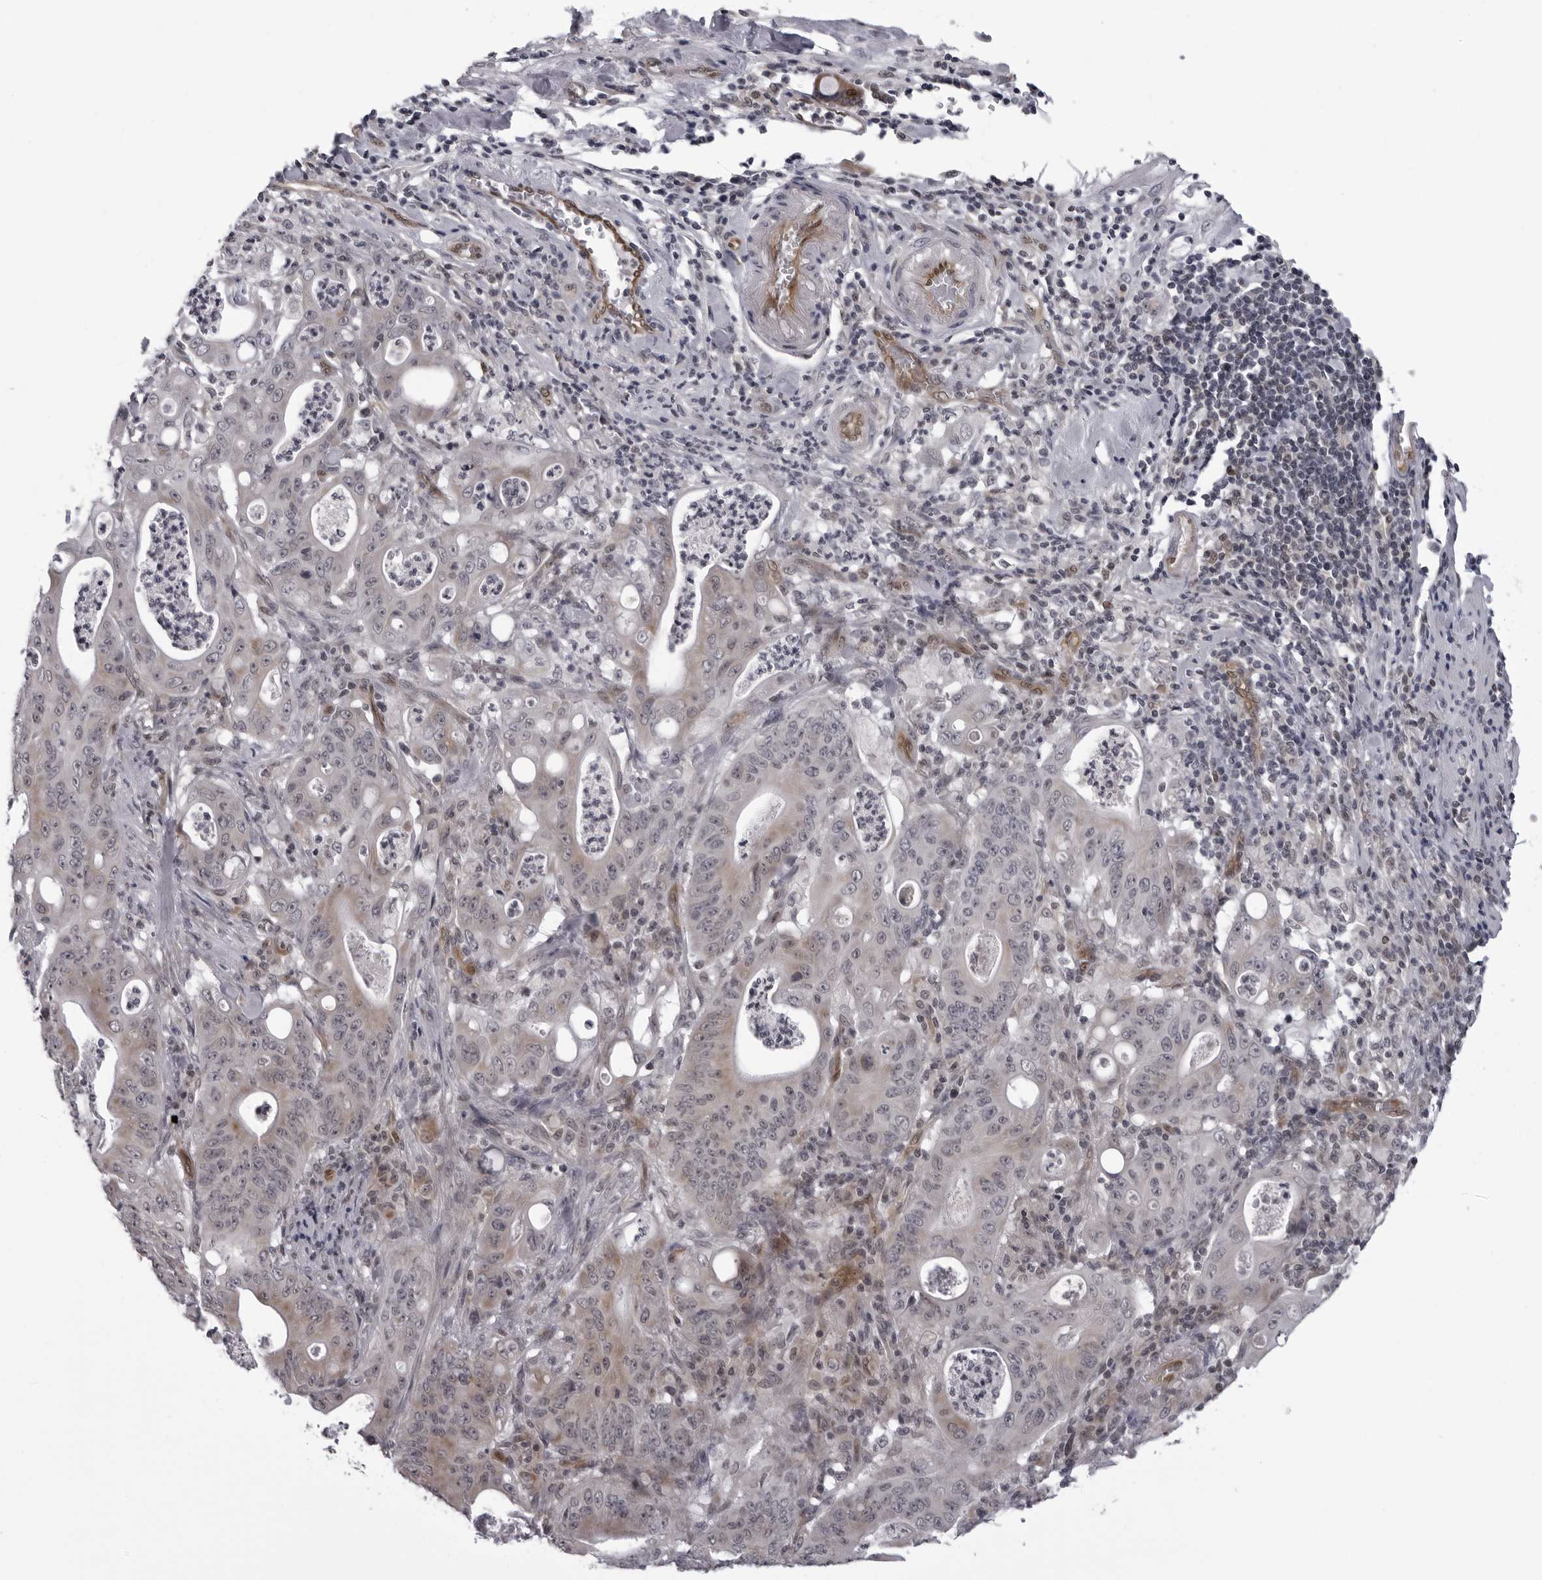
{"staining": {"intensity": "weak", "quantity": "<25%", "location": "cytoplasmic/membranous"}, "tissue": "pancreatic cancer", "cell_type": "Tumor cells", "image_type": "cancer", "snomed": [{"axis": "morphology", "description": "Normal tissue, NOS"}, {"axis": "topography", "description": "Lymph node"}], "caption": "An immunohistochemistry (IHC) micrograph of pancreatic cancer is shown. There is no staining in tumor cells of pancreatic cancer.", "gene": "MAPK12", "patient": {"sex": "male", "age": 62}}